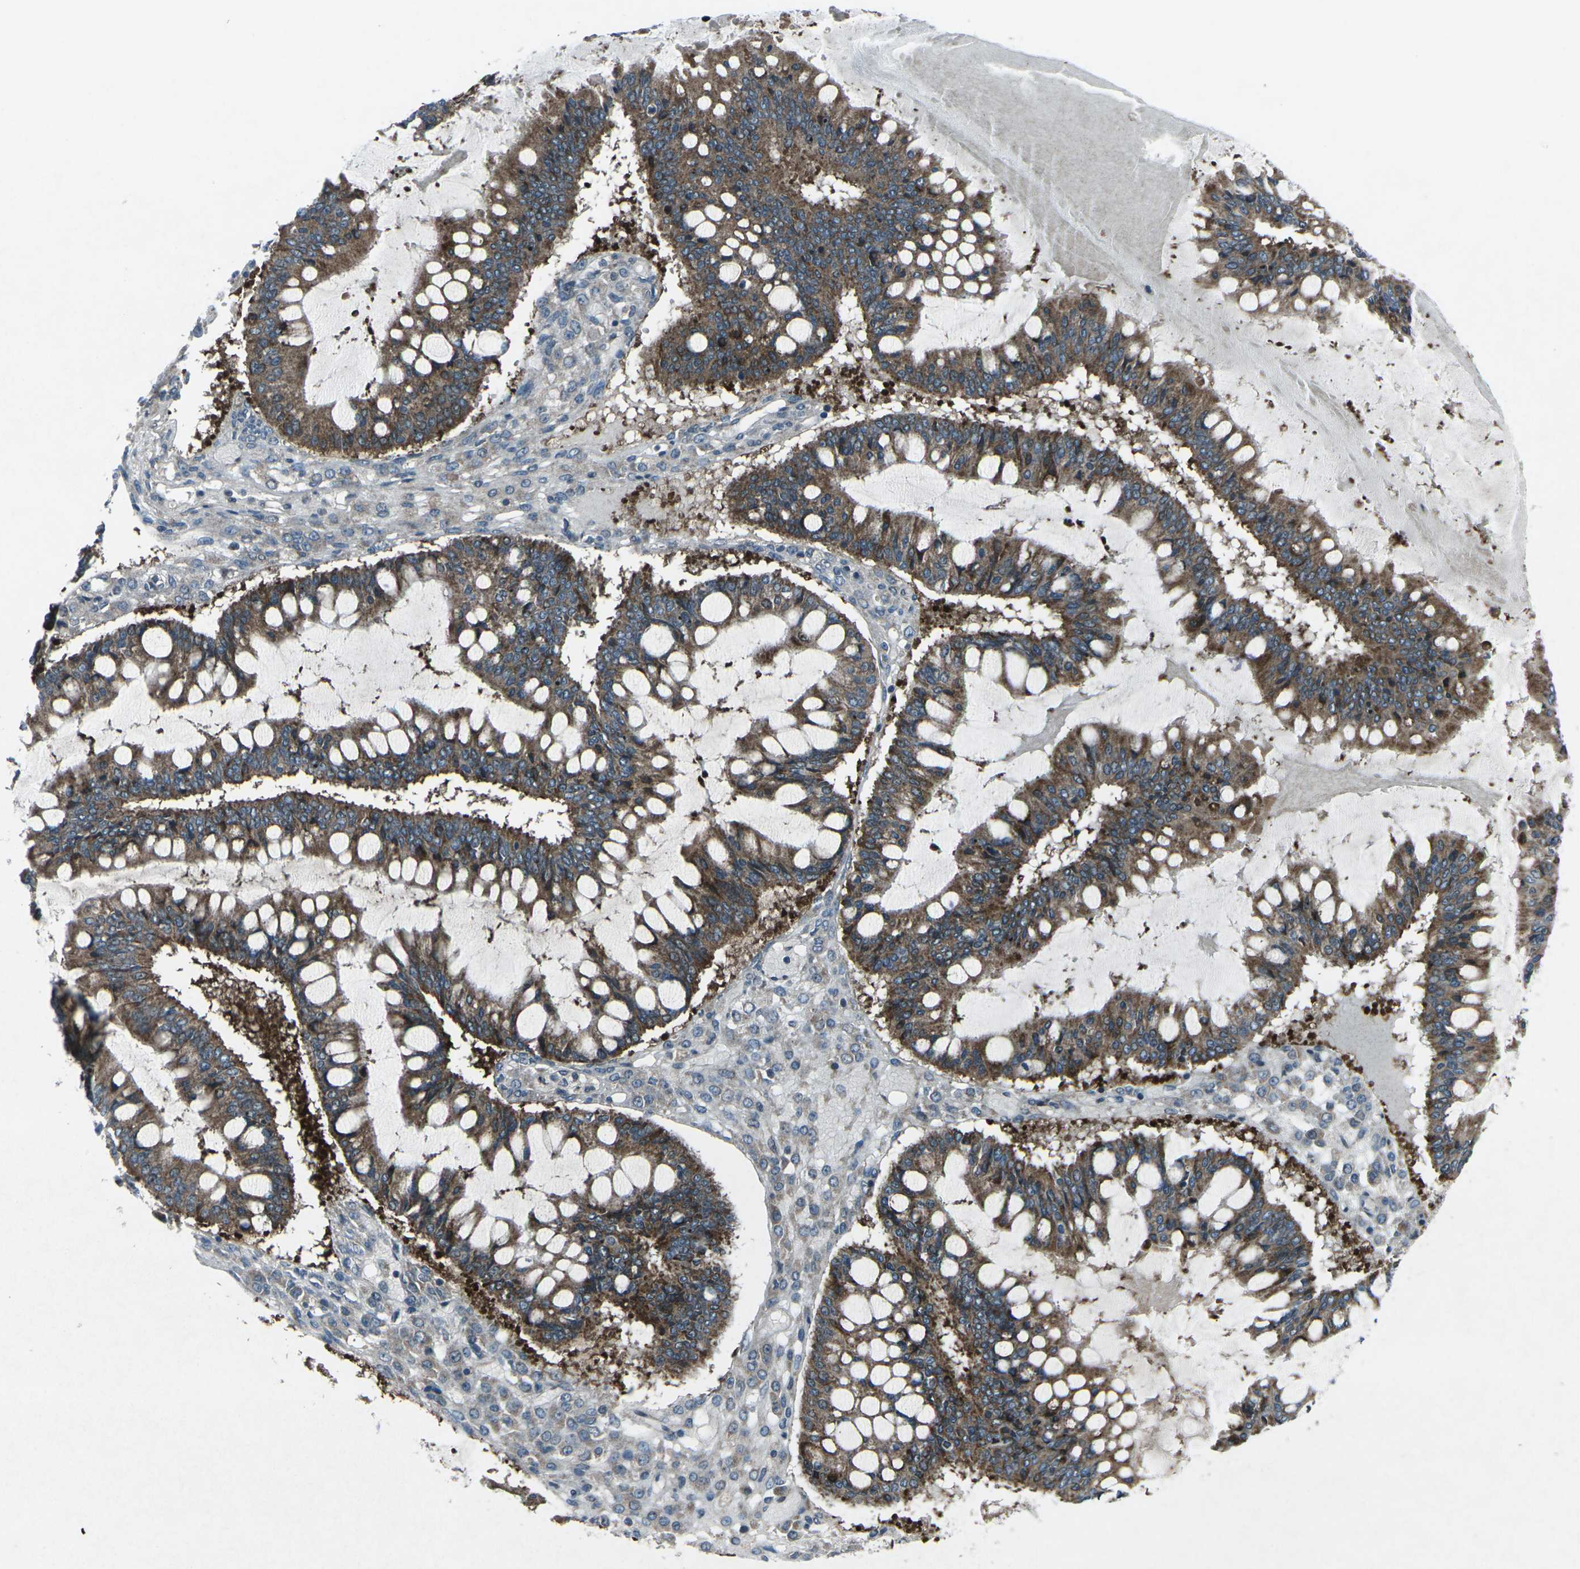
{"staining": {"intensity": "strong", "quantity": ">75%", "location": "cytoplasmic/membranous"}, "tissue": "ovarian cancer", "cell_type": "Tumor cells", "image_type": "cancer", "snomed": [{"axis": "morphology", "description": "Cystadenocarcinoma, mucinous, NOS"}, {"axis": "topography", "description": "Ovary"}], "caption": "The immunohistochemical stain shows strong cytoplasmic/membranous staining in tumor cells of ovarian mucinous cystadenocarcinoma tissue.", "gene": "CDK16", "patient": {"sex": "female", "age": 73}}